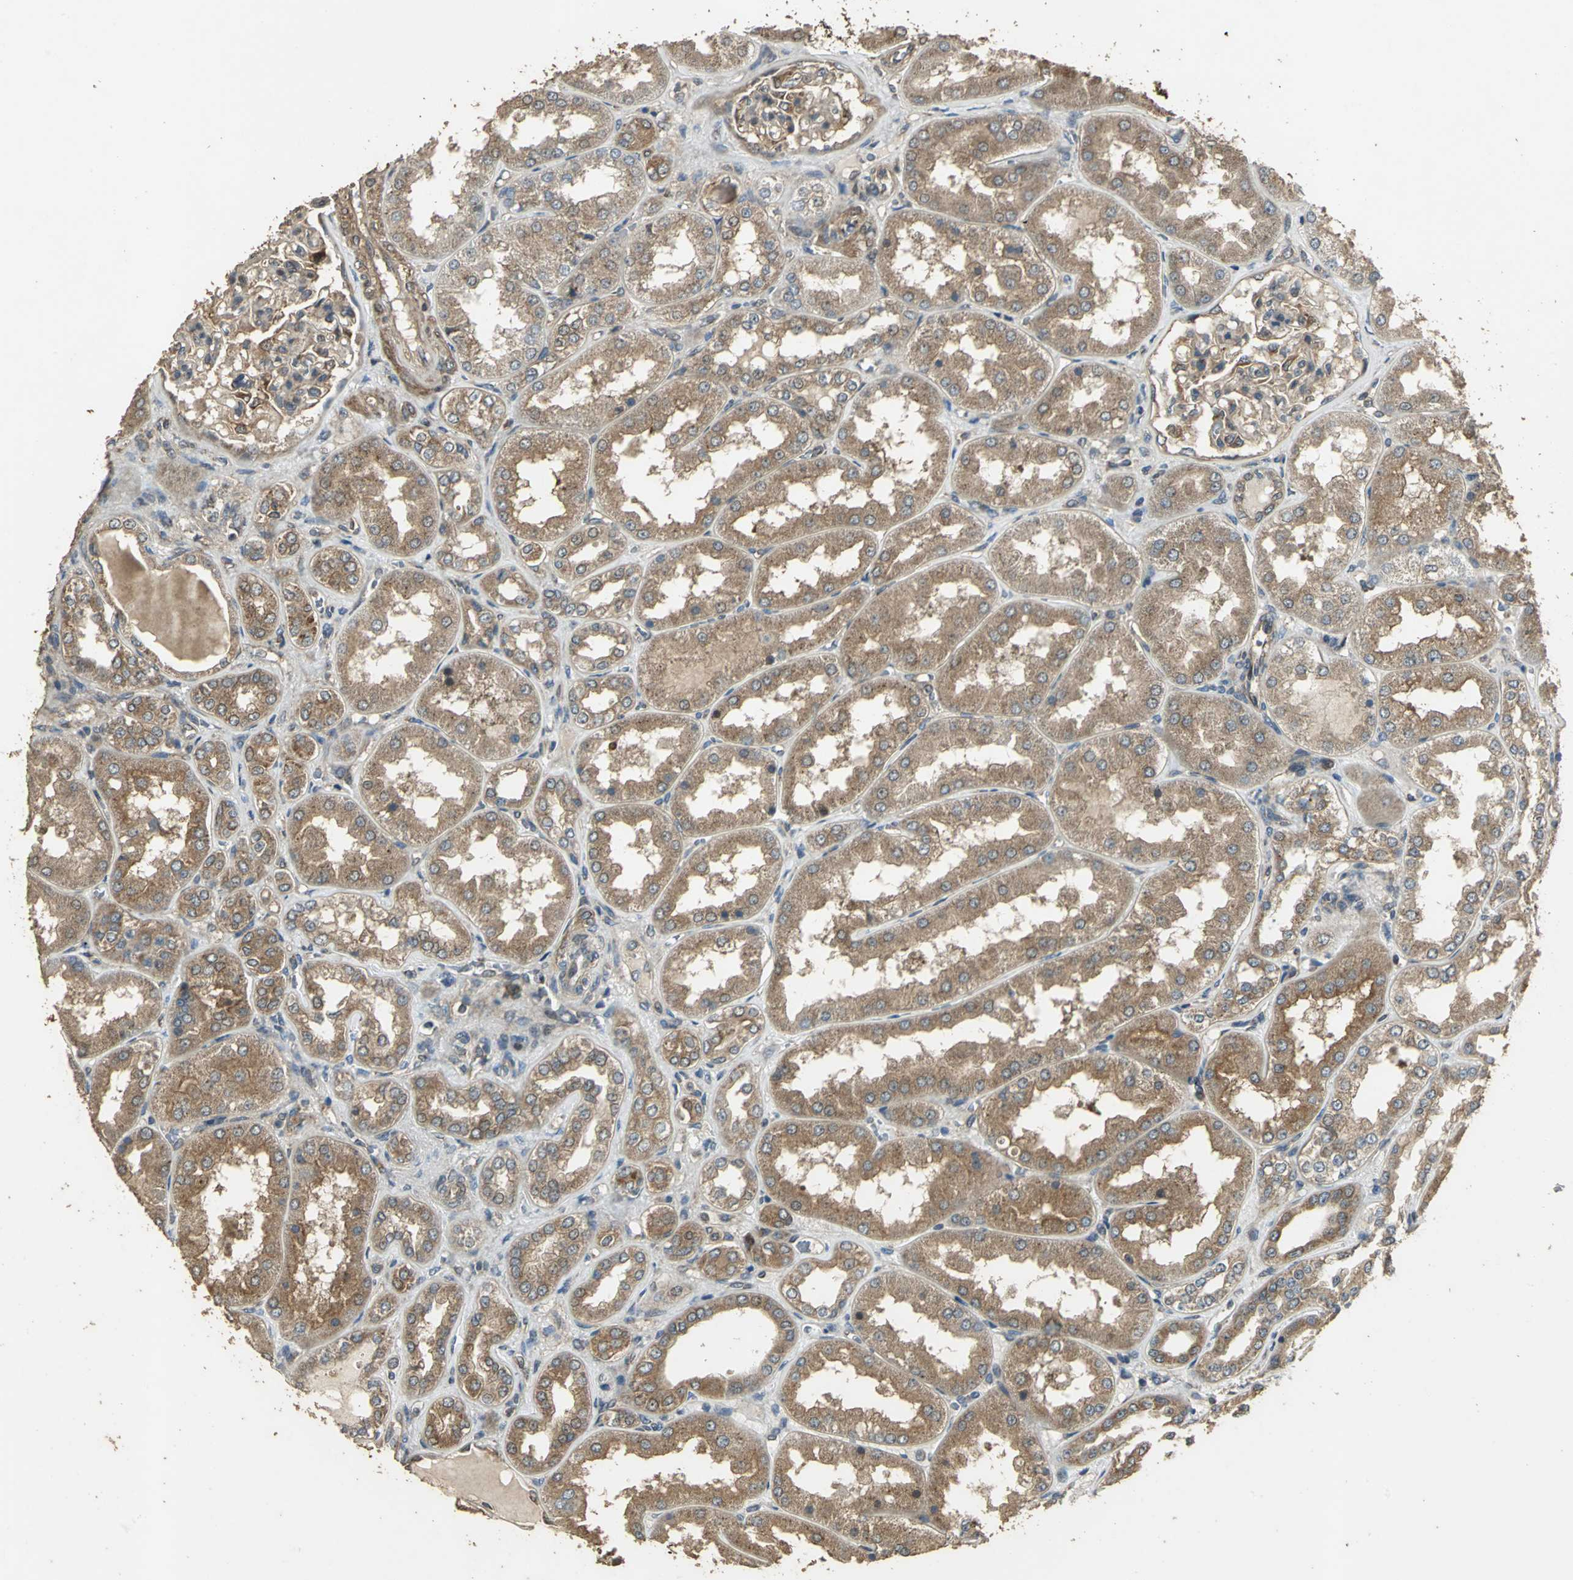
{"staining": {"intensity": "moderate", "quantity": ">75%", "location": "cytoplasmic/membranous"}, "tissue": "kidney", "cell_type": "Cells in glomeruli", "image_type": "normal", "snomed": [{"axis": "morphology", "description": "Normal tissue, NOS"}, {"axis": "topography", "description": "Kidney"}], "caption": "A photomicrograph of human kidney stained for a protein shows moderate cytoplasmic/membranous brown staining in cells in glomeruli. (DAB IHC, brown staining for protein, blue staining for nuclei).", "gene": "KANK1", "patient": {"sex": "female", "age": 56}}